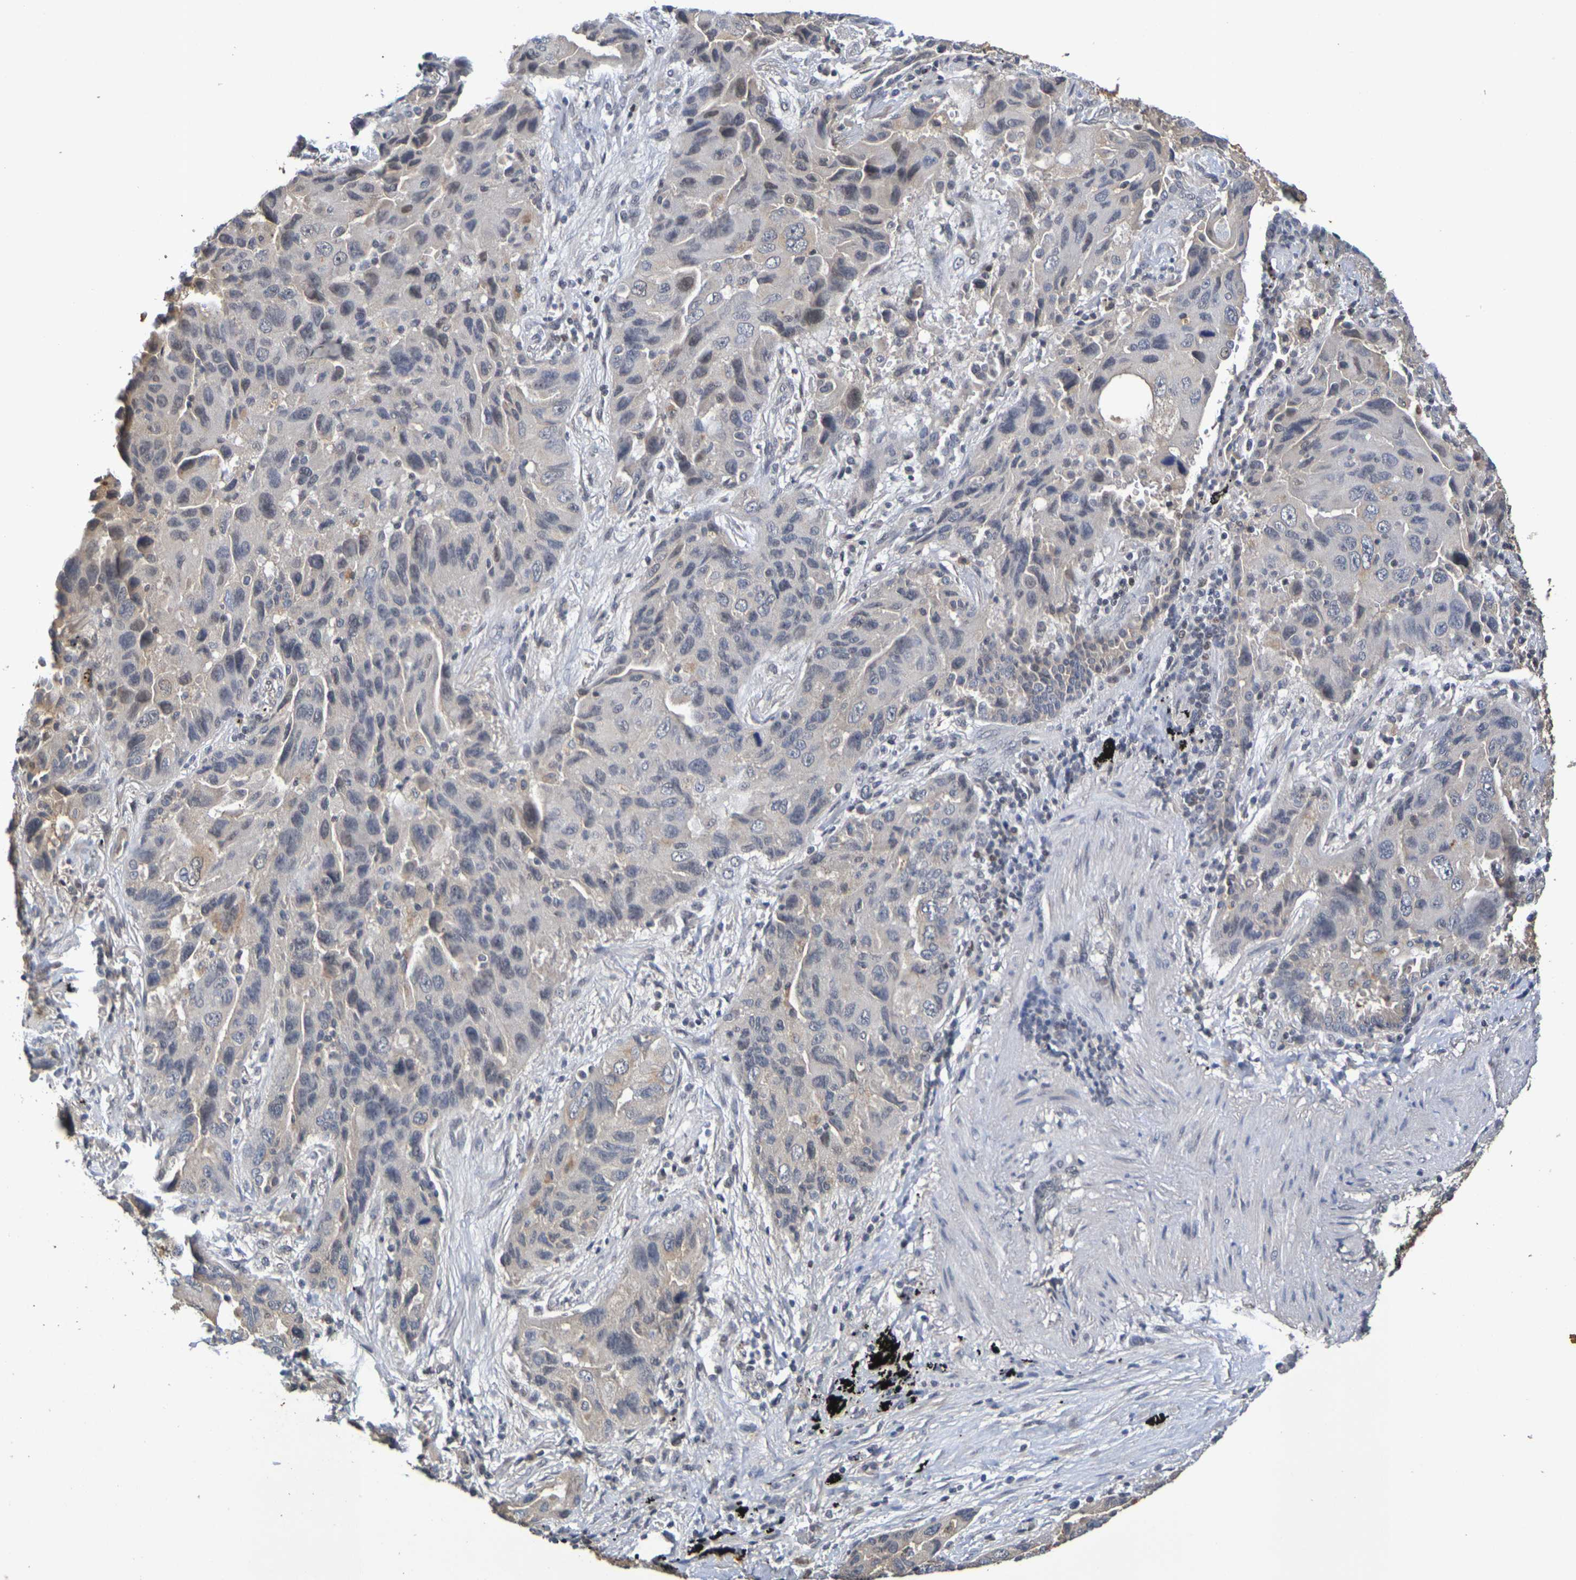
{"staining": {"intensity": "moderate", "quantity": "25%-75%", "location": "cytoplasmic/membranous"}, "tissue": "lung cancer", "cell_type": "Tumor cells", "image_type": "cancer", "snomed": [{"axis": "morphology", "description": "Adenocarcinoma, NOS"}, {"axis": "topography", "description": "Lung"}], "caption": "Immunohistochemistry (IHC) (DAB) staining of lung cancer (adenocarcinoma) exhibits moderate cytoplasmic/membranous protein positivity in approximately 25%-75% of tumor cells.", "gene": "TERF2", "patient": {"sex": "female", "age": 65}}